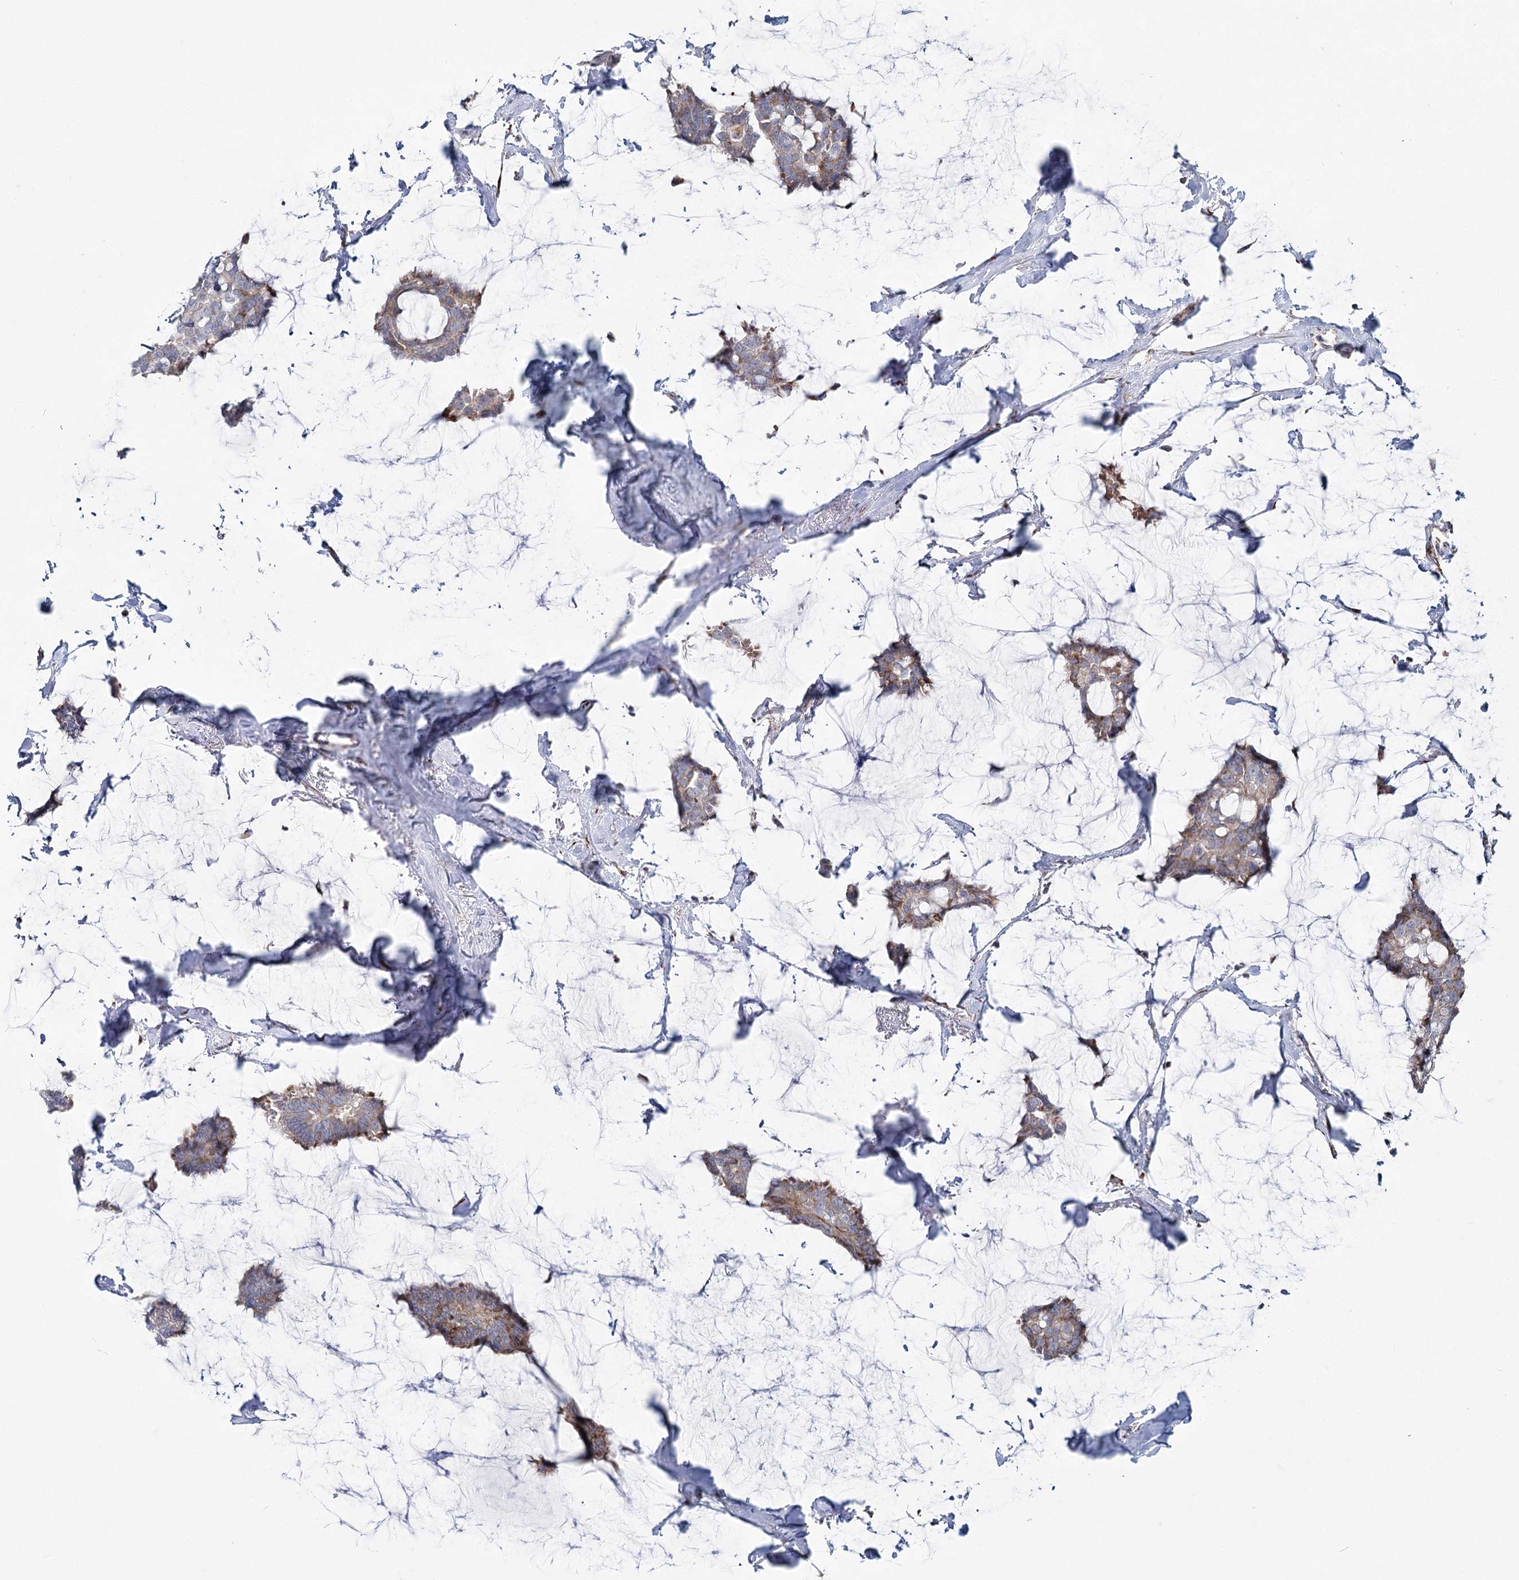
{"staining": {"intensity": "moderate", "quantity": "25%-75%", "location": "cytoplasmic/membranous"}, "tissue": "breast cancer", "cell_type": "Tumor cells", "image_type": "cancer", "snomed": [{"axis": "morphology", "description": "Duct carcinoma"}, {"axis": "topography", "description": "Breast"}], "caption": "Brown immunohistochemical staining in human breast cancer (intraductal carcinoma) demonstrates moderate cytoplasmic/membranous expression in about 25%-75% of tumor cells.", "gene": "POGLUT1", "patient": {"sex": "female", "age": 93}}